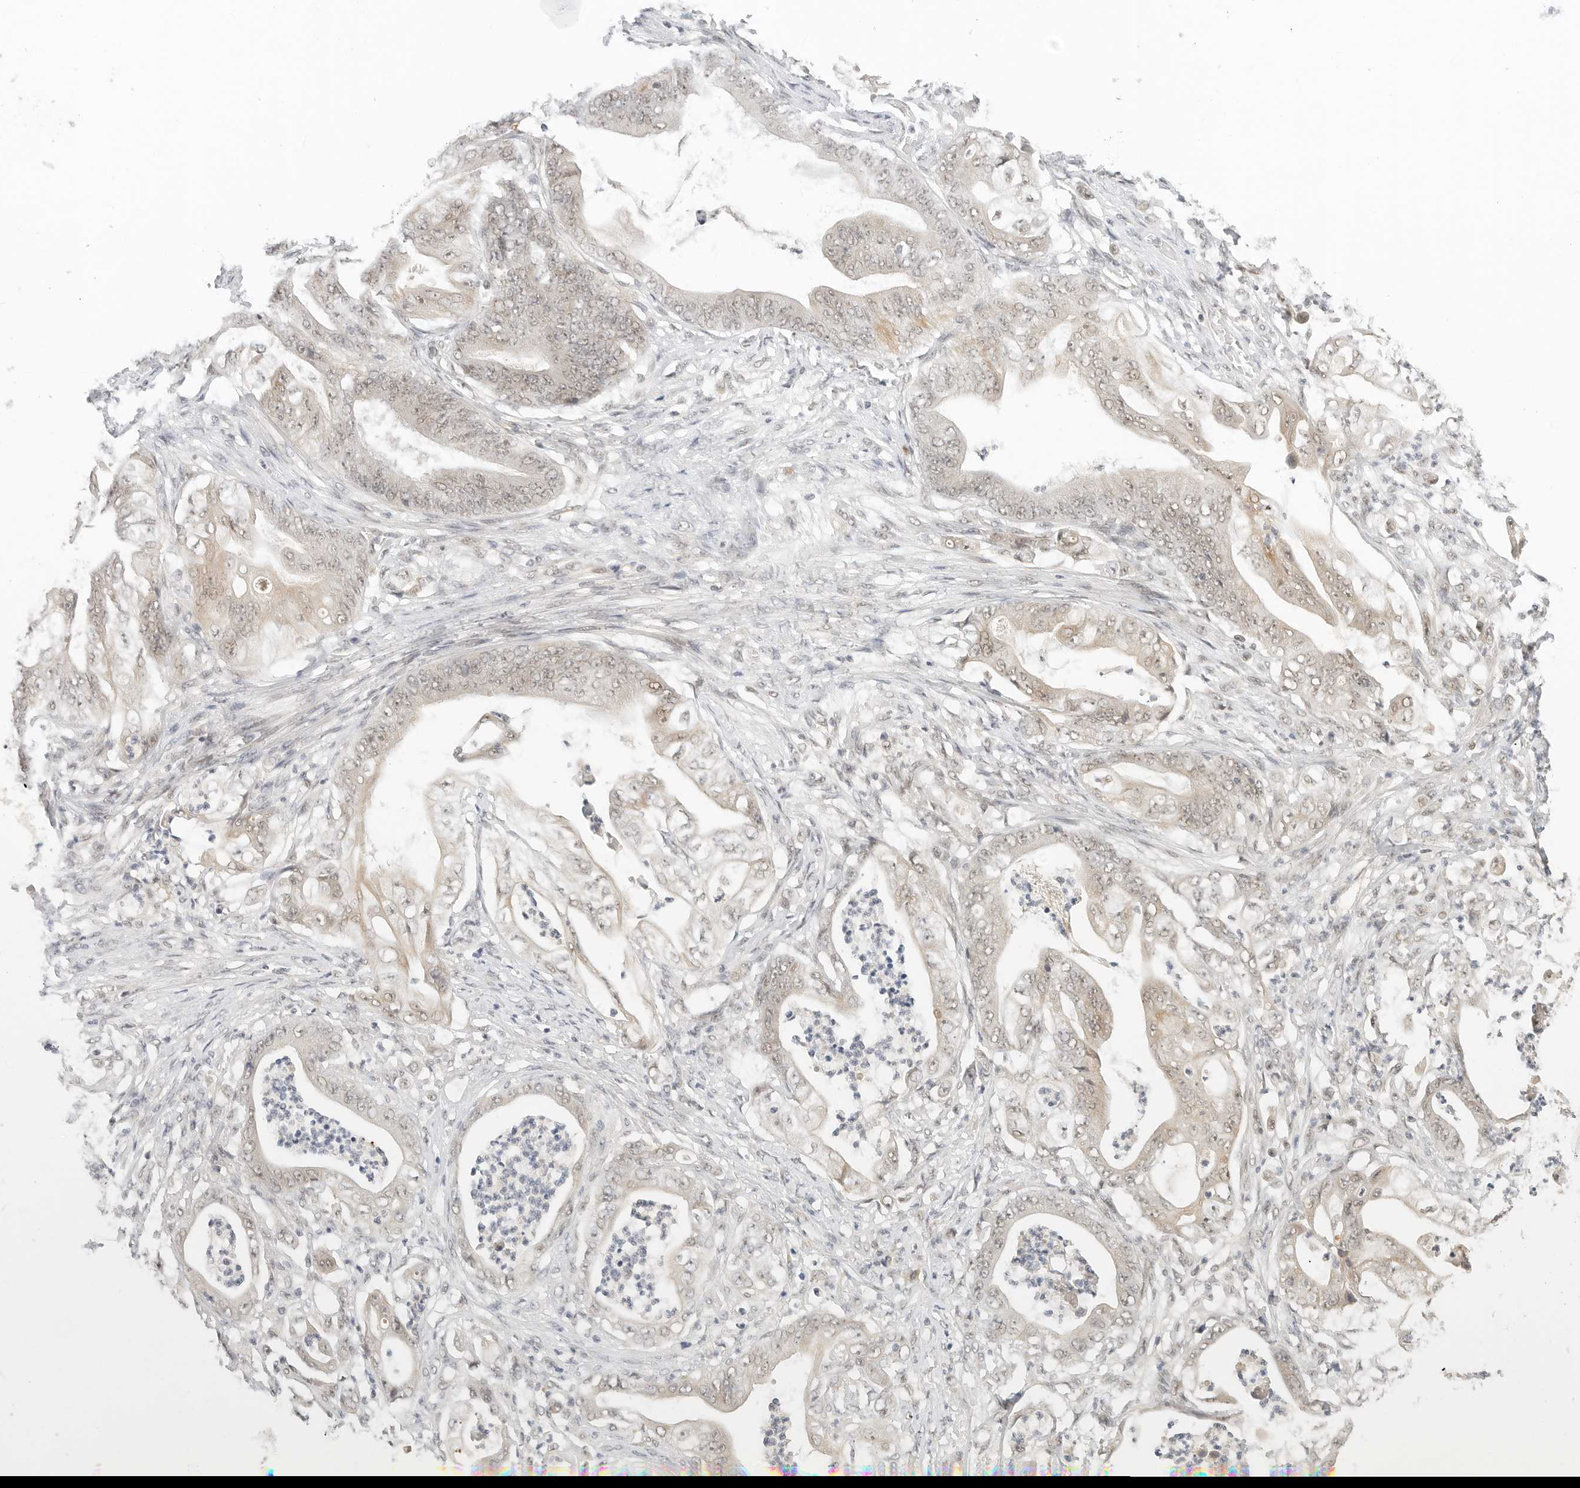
{"staining": {"intensity": "weak", "quantity": "<25%", "location": "cytoplasmic/membranous,nuclear"}, "tissue": "stomach cancer", "cell_type": "Tumor cells", "image_type": "cancer", "snomed": [{"axis": "morphology", "description": "Adenocarcinoma, NOS"}, {"axis": "topography", "description": "Stomach"}], "caption": "Human adenocarcinoma (stomach) stained for a protein using immunohistochemistry (IHC) exhibits no positivity in tumor cells.", "gene": "NEO1", "patient": {"sex": "female", "age": 73}}